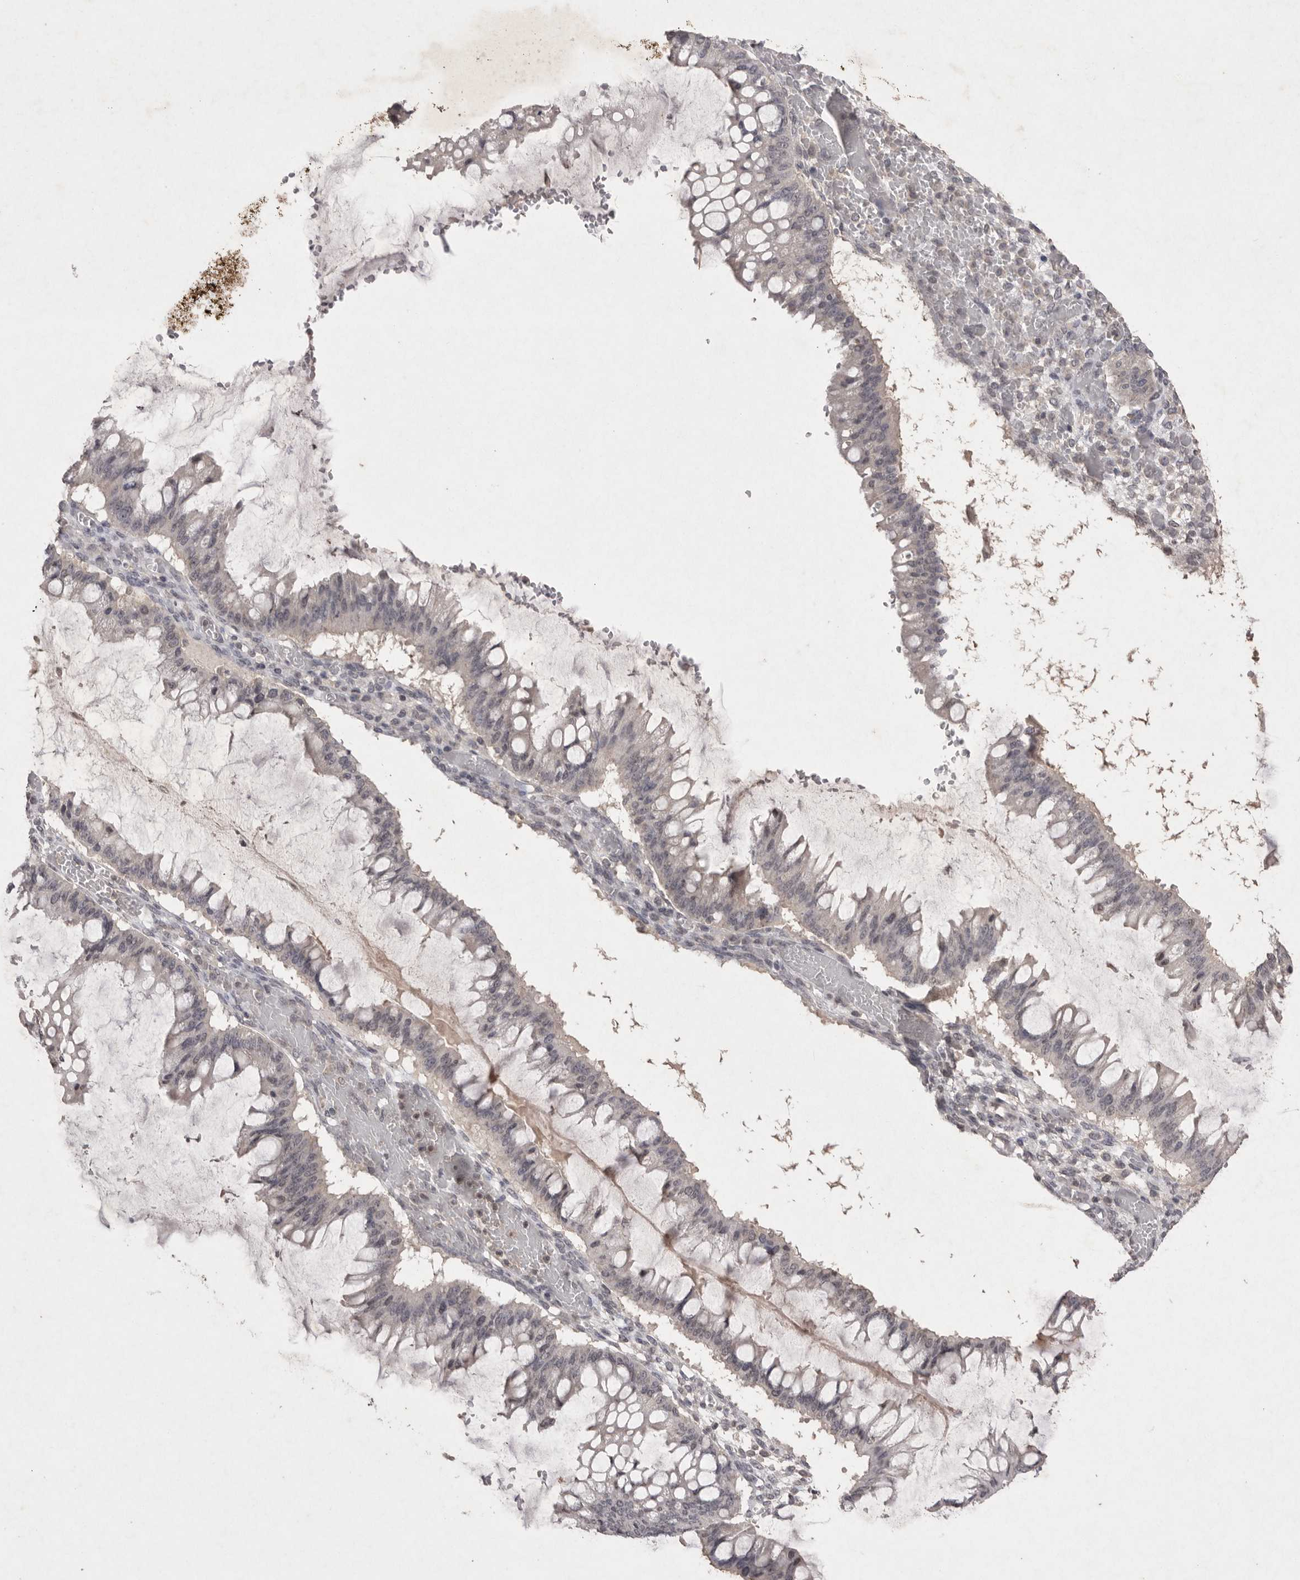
{"staining": {"intensity": "negative", "quantity": "none", "location": "none"}, "tissue": "ovarian cancer", "cell_type": "Tumor cells", "image_type": "cancer", "snomed": [{"axis": "morphology", "description": "Cystadenocarcinoma, mucinous, NOS"}, {"axis": "topography", "description": "Ovary"}], "caption": "DAB (3,3'-diaminobenzidine) immunohistochemical staining of ovarian mucinous cystadenocarcinoma displays no significant expression in tumor cells.", "gene": "APLNR", "patient": {"sex": "female", "age": 73}}